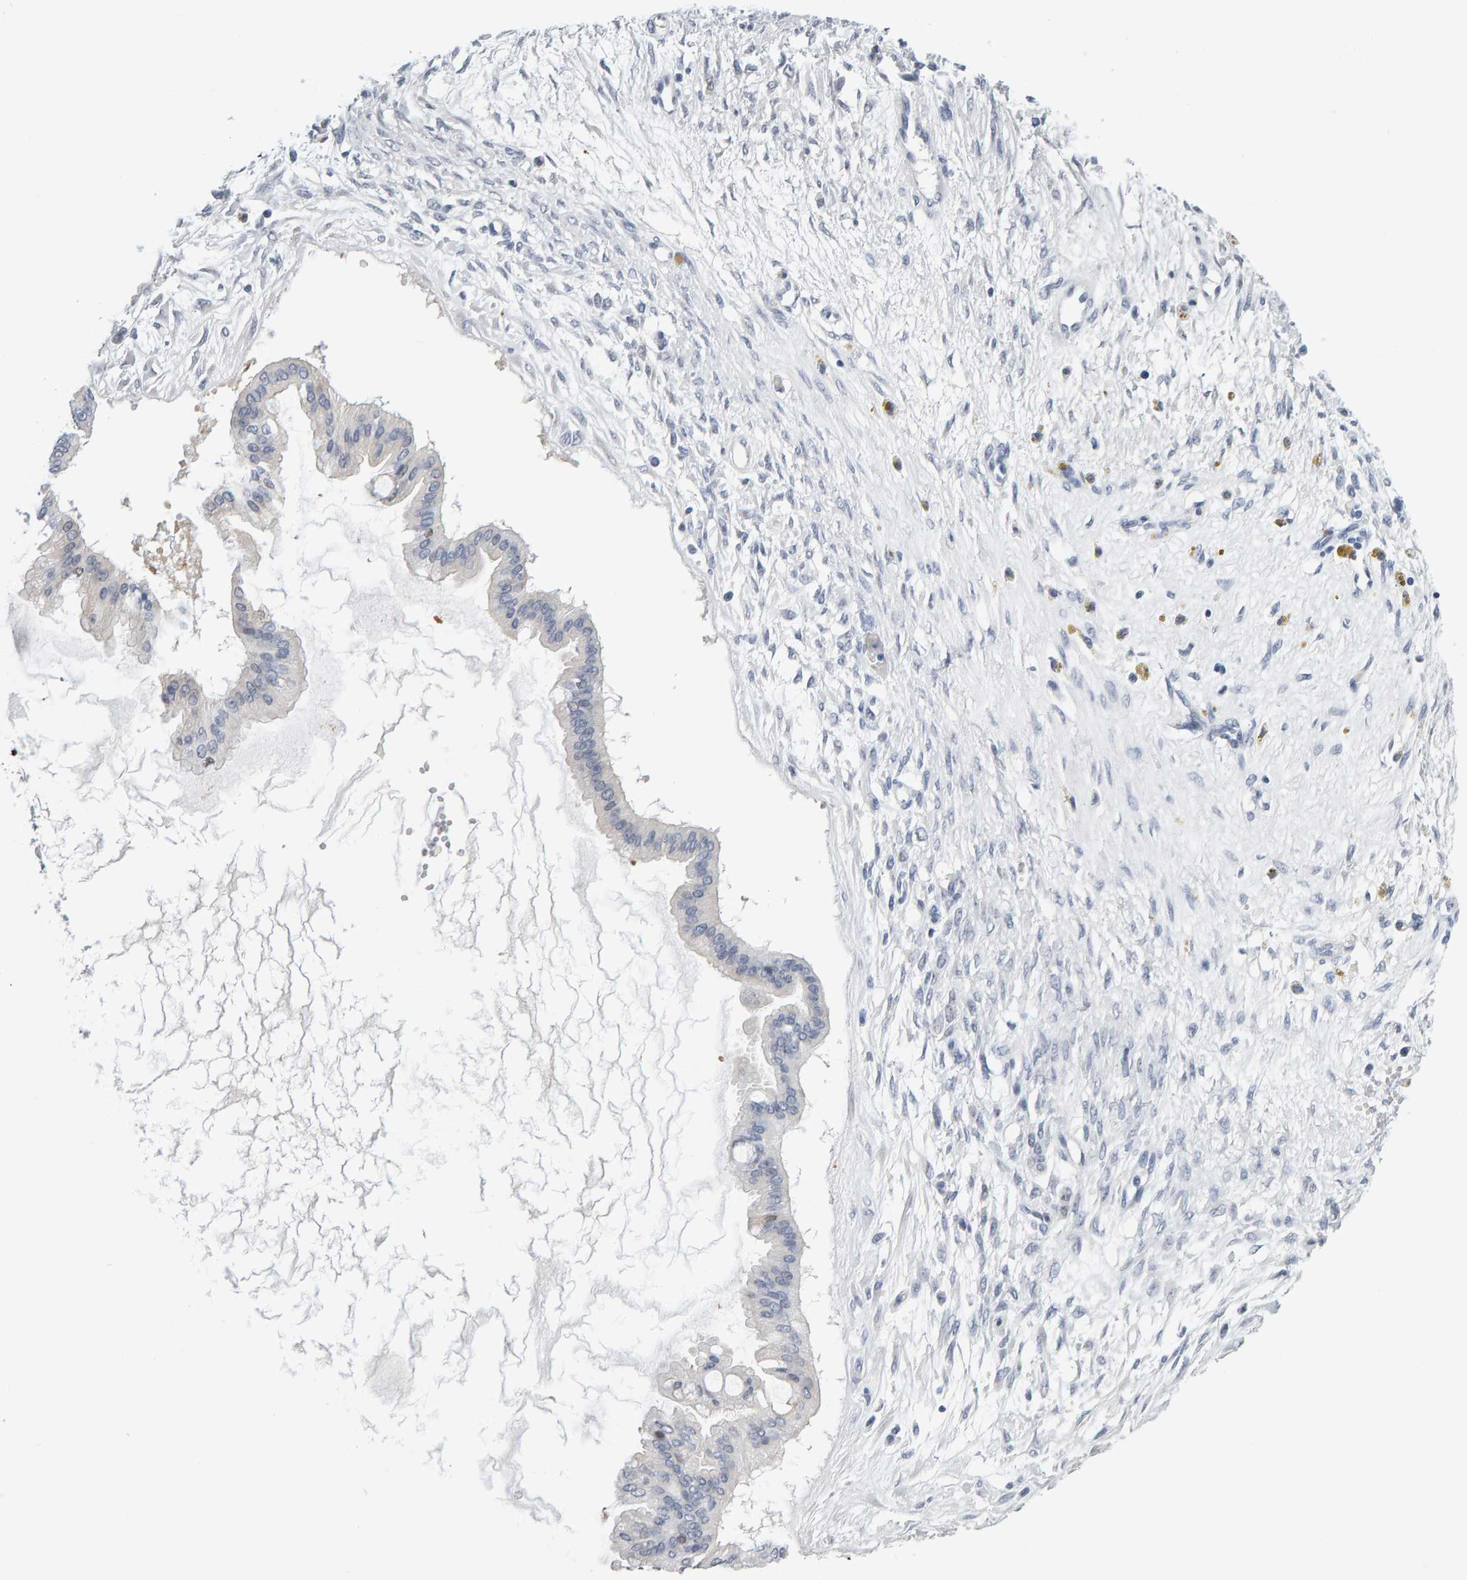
{"staining": {"intensity": "weak", "quantity": "25%-75%", "location": "cytoplasmic/membranous"}, "tissue": "ovarian cancer", "cell_type": "Tumor cells", "image_type": "cancer", "snomed": [{"axis": "morphology", "description": "Cystadenocarcinoma, mucinous, NOS"}, {"axis": "topography", "description": "Ovary"}], "caption": "DAB immunohistochemical staining of human mucinous cystadenocarcinoma (ovarian) displays weak cytoplasmic/membranous protein staining in about 25%-75% of tumor cells.", "gene": "CTH", "patient": {"sex": "female", "age": 73}}